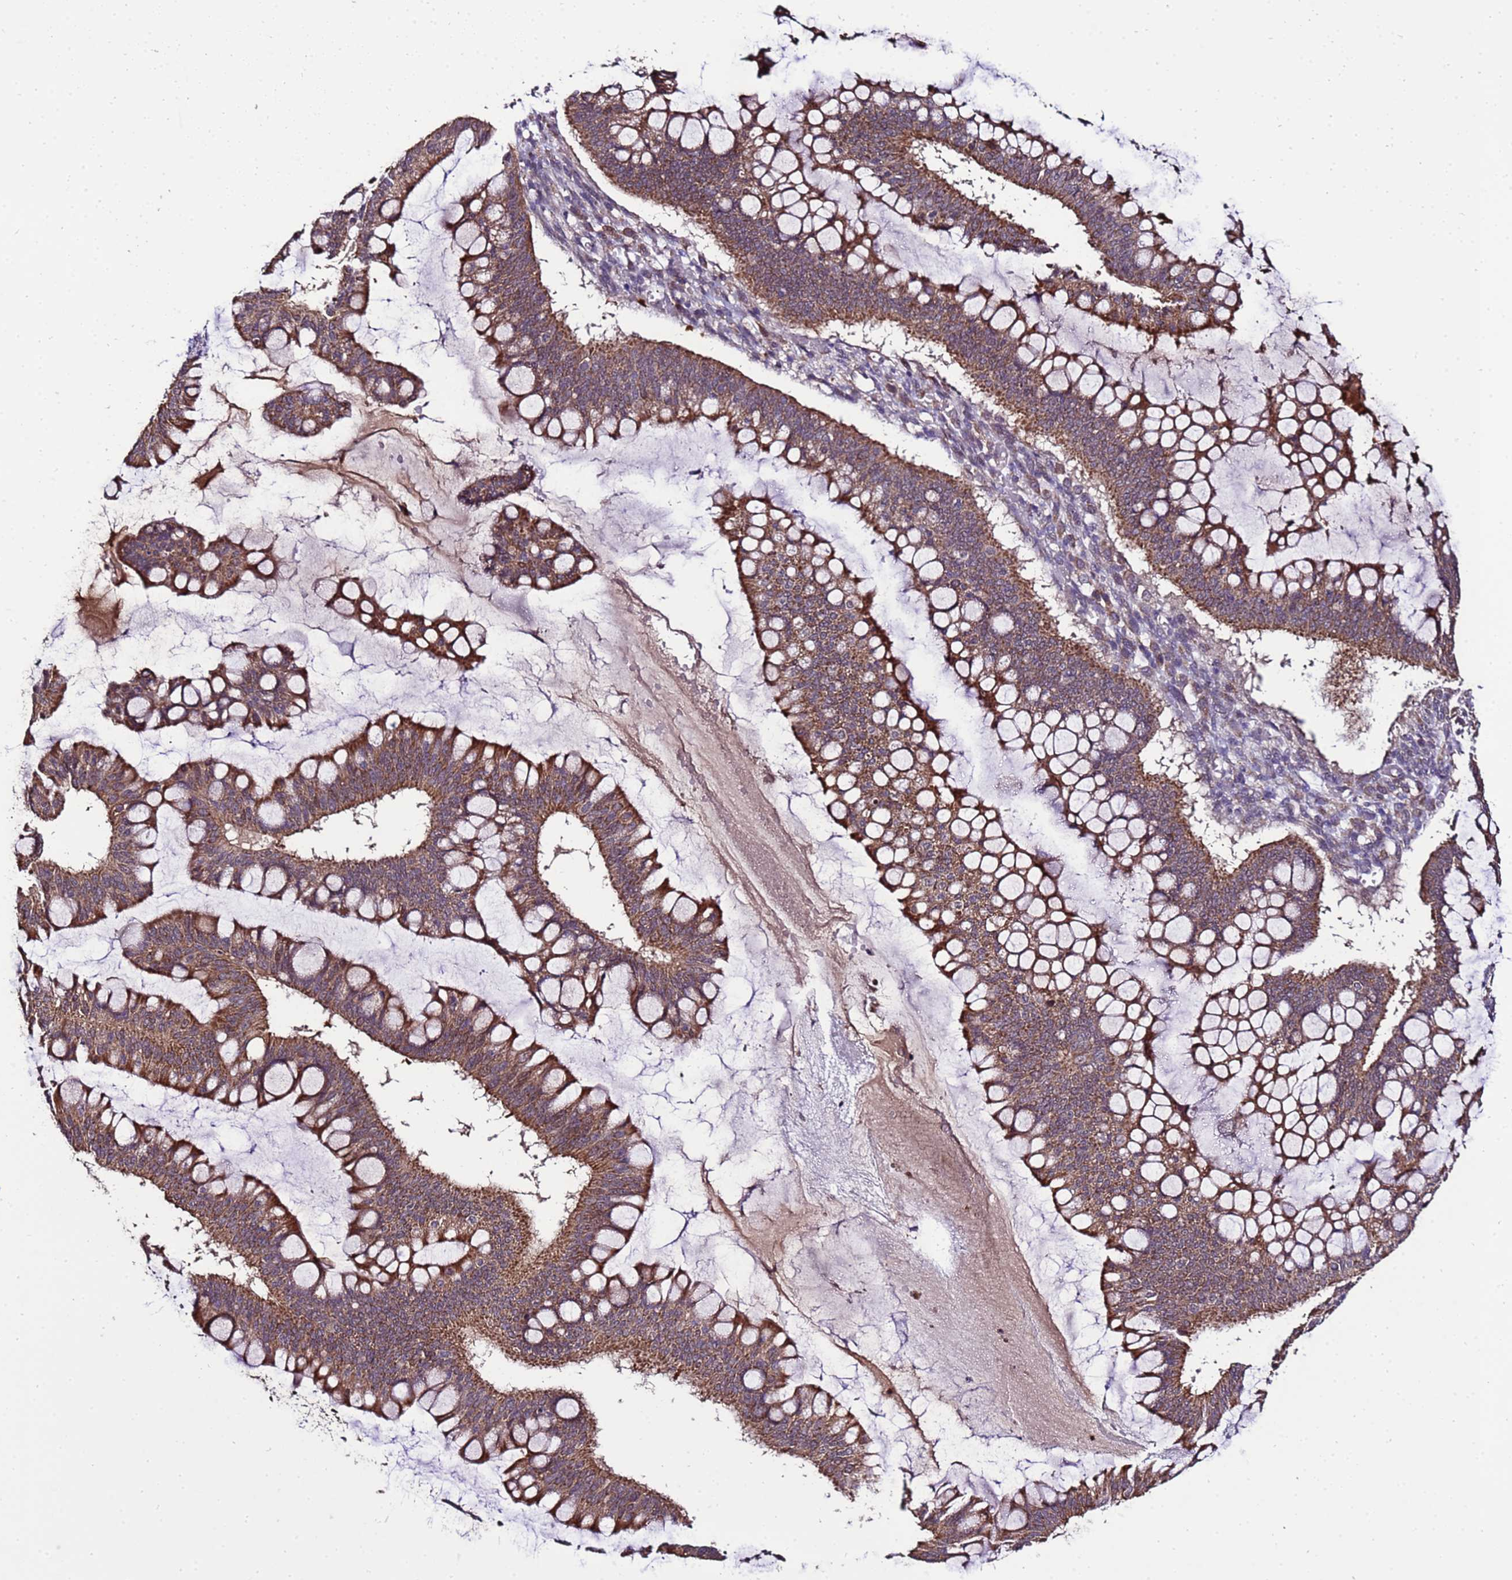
{"staining": {"intensity": "moderate", "quantity": ">75%", "location": "cytoplasmic/membranous"}, "tissue": "ovarian cancer", "cell_type": "Tumor cells", "image_type": "cancer", "snomed": [{"axis": "morphology", "description": "Cystadenocarcinoma, mucinous, NOS"}, {"axis": "topography", "description": "Ovary"}], "caption": "Immunohistochemical staining of human mucinous cystadenocarcinoma (ovarian) demonstrates medium levels of moderate cytoplasmic/membranous protein positivity in about >75% of tumor cells.", "gene": "ZNF329", "patient": {"sex": "female", "age": 73}}